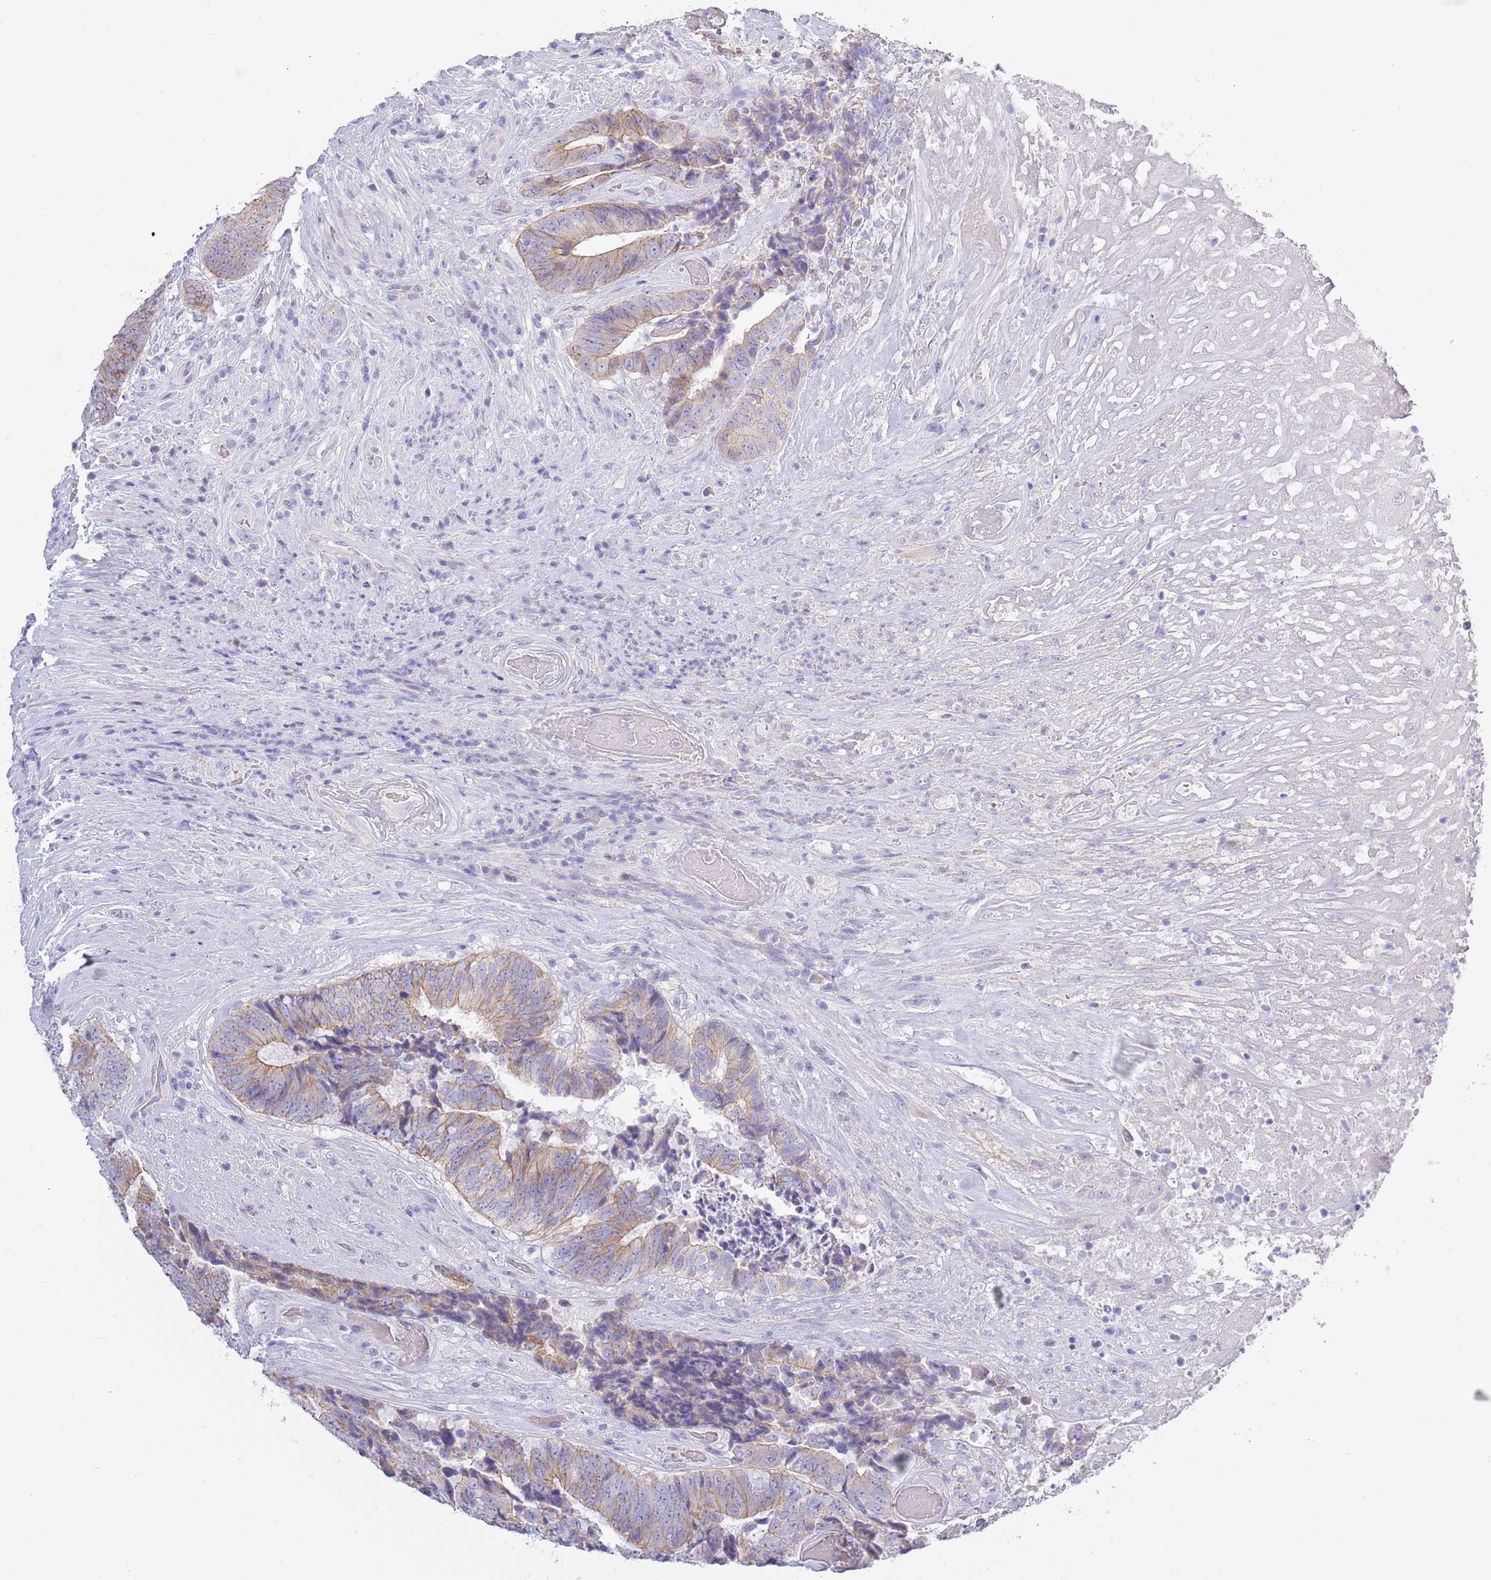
{"staining": {"intensity": "moderate", "quantity": "25%-75%", "location": "cytoplasmic/membranous"}, "tissue": "colorectal cancer", "cell_type": "Tumor cells", "image_type": "cancer", "snomed": [{"axis": "morphology", "description": "Adenocarcinoma, NOS"}, {"axis": "topography", "description": "Rectum"}], "caption": "An IHC image of tumor tissue is shown. Protein staining in brown shows moderate cytoplasmic/membranous positivity in colorectal cancer within tumor cells.", "gene": "ACR", "patient": {"sex": "male", "age": 72}}